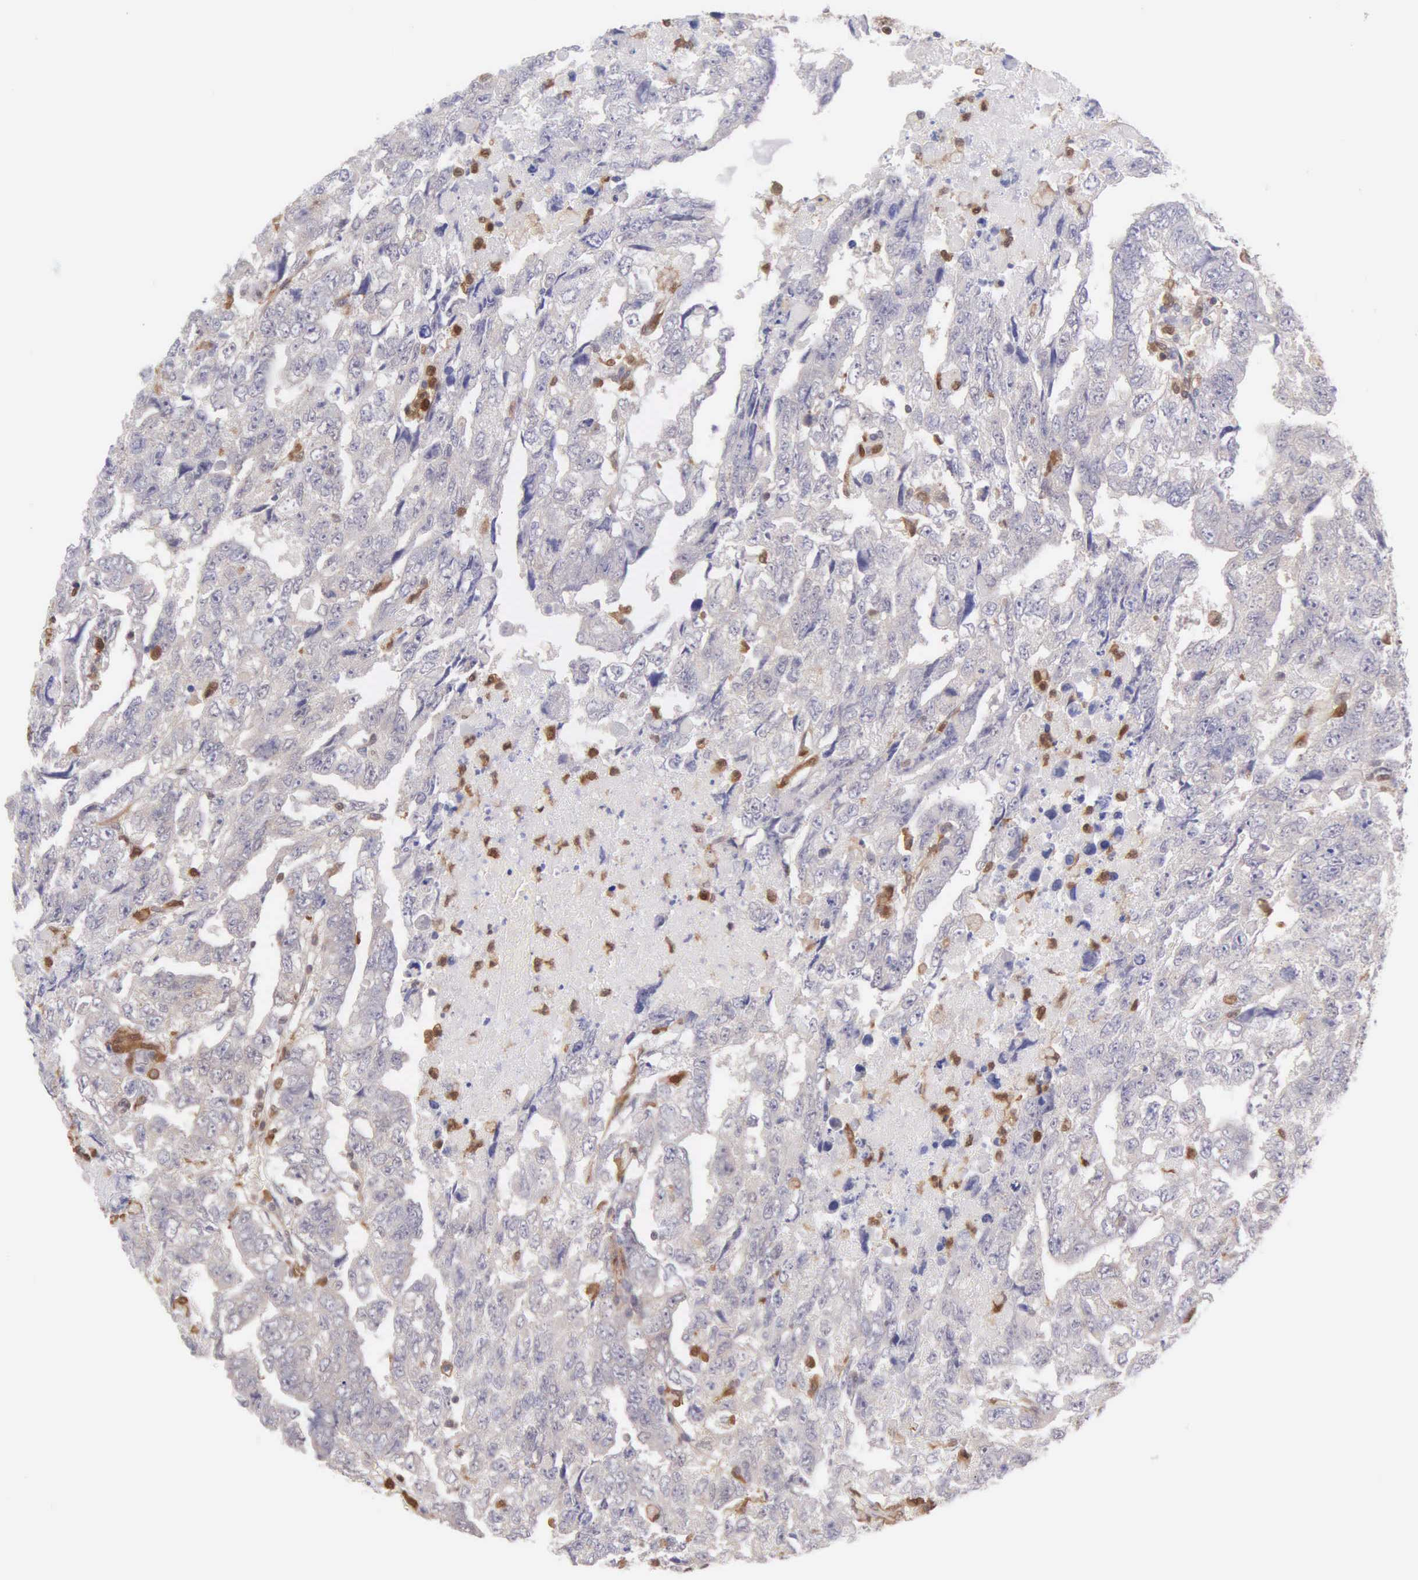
{"staining": {"intensity": "negative", "quantity": "none", "location": "none"}, "tissue": "testis cancer", "cell_type": "Tumor cells", "image_type": "cancer", "snomed": [{"axis": "morphology", "description": "Carcinoma, Embryonal, NOS"}, {"axis": "topography", "description": "Testis"}], "caption": "IHC photomicrograph of neoplastic tissue: human embryonal carcinoma (testis) stained with DAB (3,3'-diaminobenzidine) exhibits no significant protein staining in tumor cells.", "gene": "BID", "patient": {"sex": "male", "age": 36}}